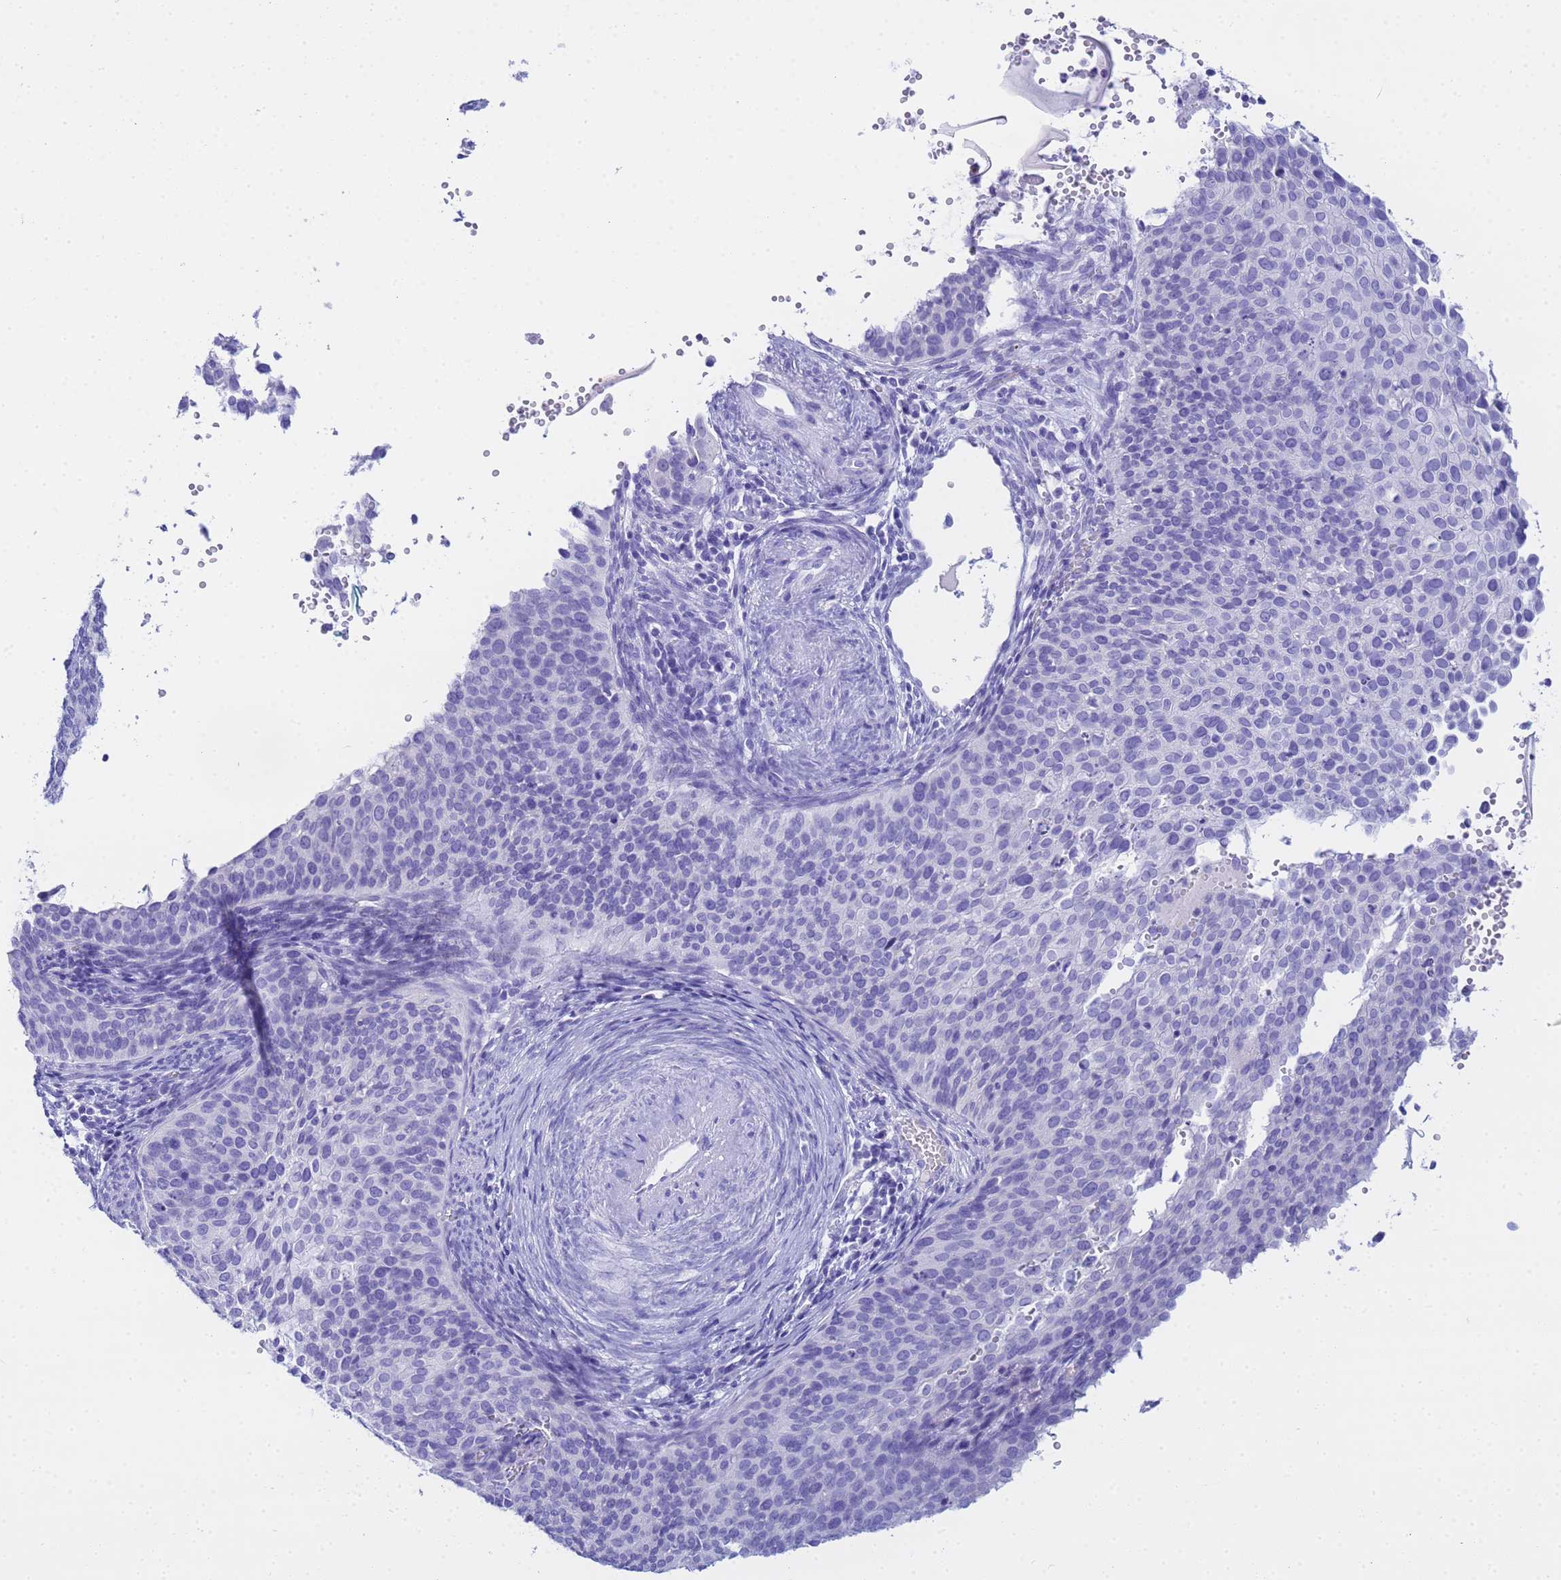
{"staining": {"intensity": "negative", "quantity": "none", "location": "none"}, "tissue": "cervical cancer", "cell_type": "Tumor cells", "image_type": "cancer", "snomed": [{"axis": "morphology", "description": "Squamous cell carcinoma, NOS"}, {"axis": "topography", "description": "Cervix"}], "caption": "Tumor cells show no significant protein positivity in cervical squamous cell carcinoma. (DAB (3,3'-diaminobenzidine) immunohistochemistry visualized using brightfield microscopy, high magnification).", "gene": "AQP12A", "patient": {"sex": "female", "age": 44}}